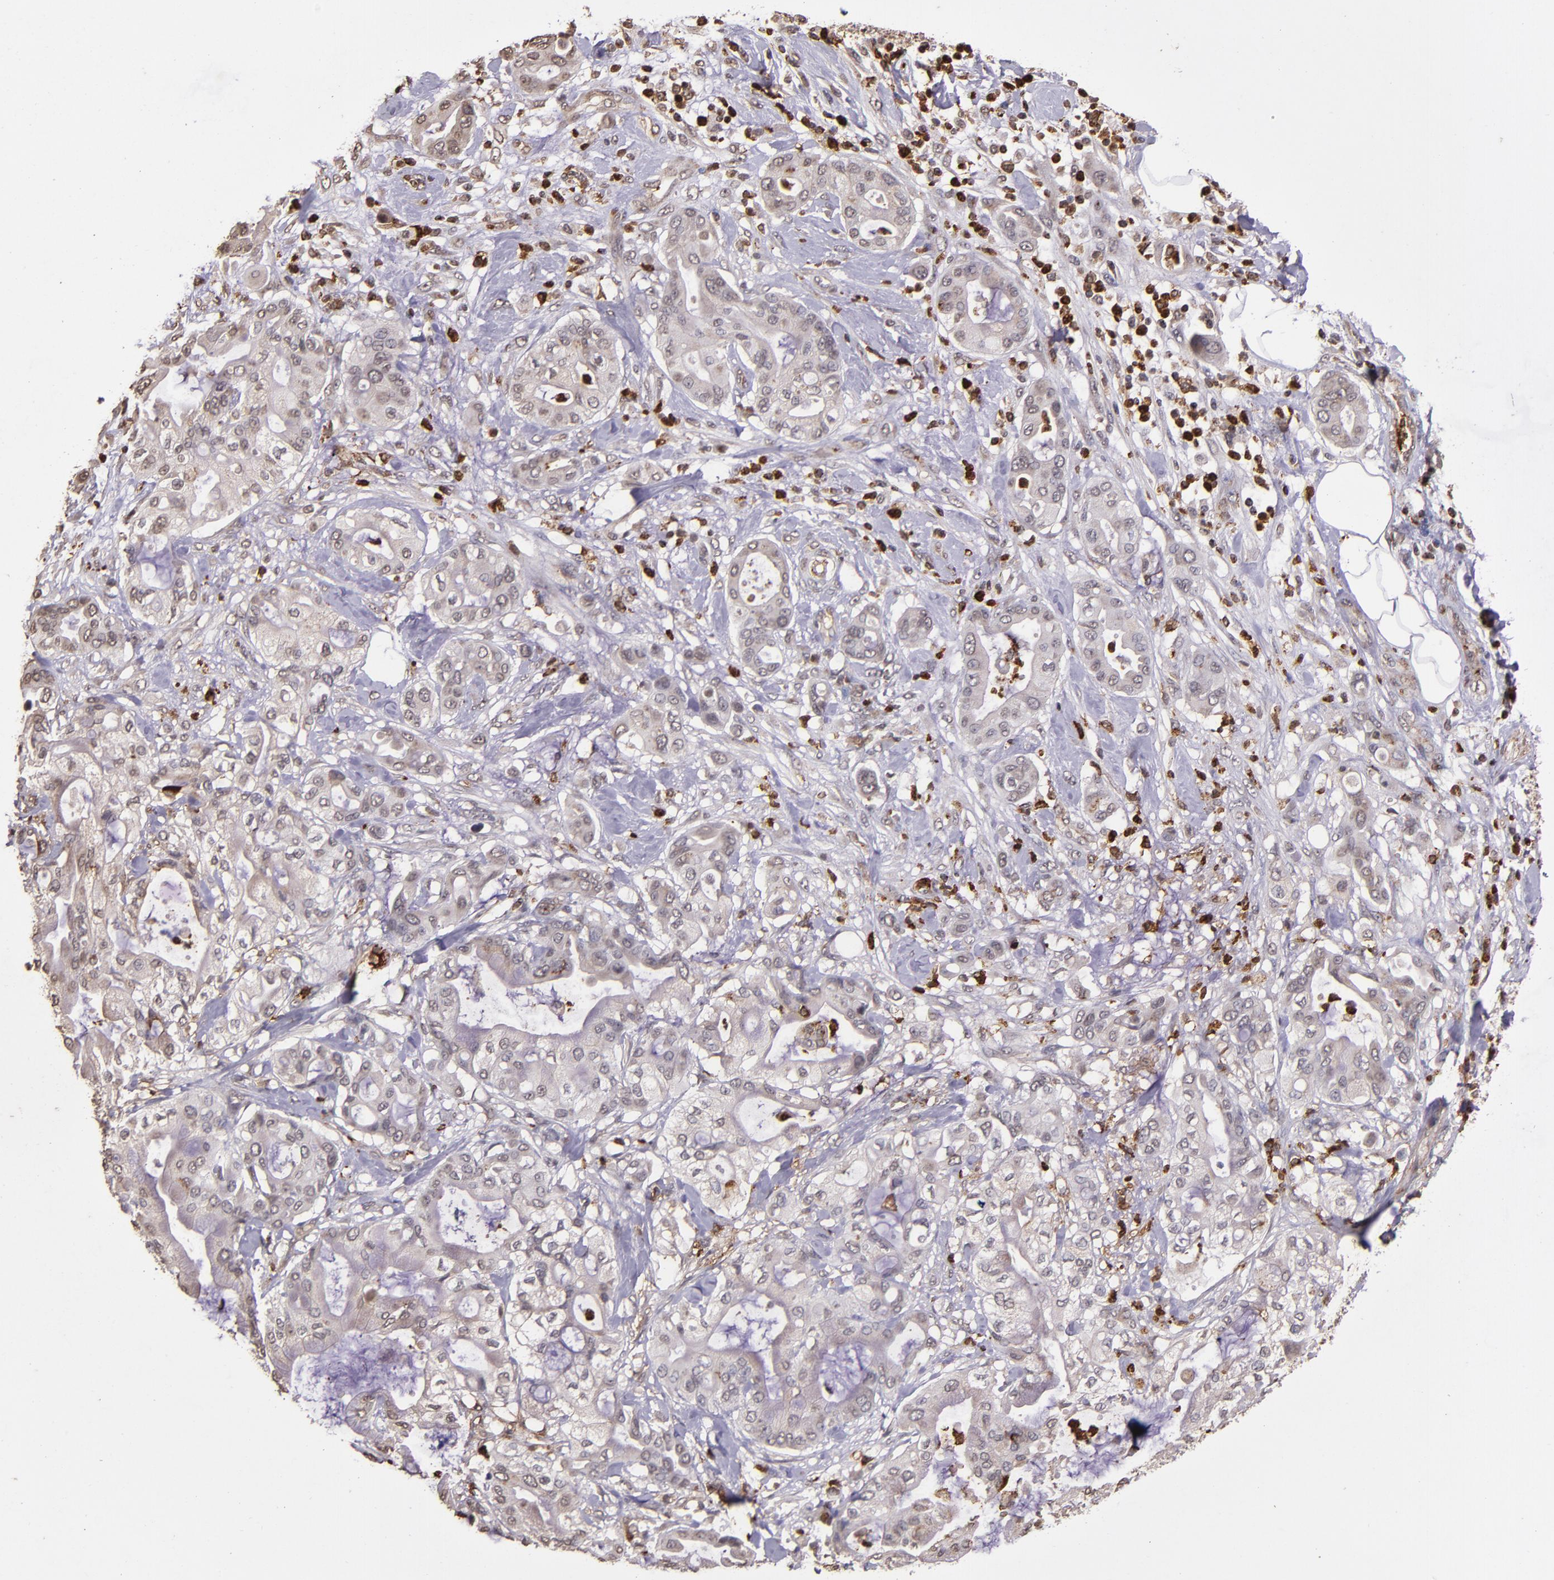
{"staining": {"intensity": "weak", "quantity": "<25%", "location": "cytoplasmic/membranous"}, "tissue": "pancreatic cancer", "cell_type": "Tumor cells", "image_type": "cancer", "snomed": [{"axis": "morphology", "description": "Adenocarcinoma, NOS"}, {"axis": "morphology", "description": "Adenocarcinoma, metastatic, NOS"}, {"axis": "topography", "description": "Lymph node"}, {"axis": "topography", "description": "Pancreas"}, {"axis": "topography", "description": "Duodenum"}], "caption": "IHC of human pancreatic cancer demonstrates no staining in tumor cells.", "gene": "SLC2A3", "patient": {"sex": "female", "age": 64}}